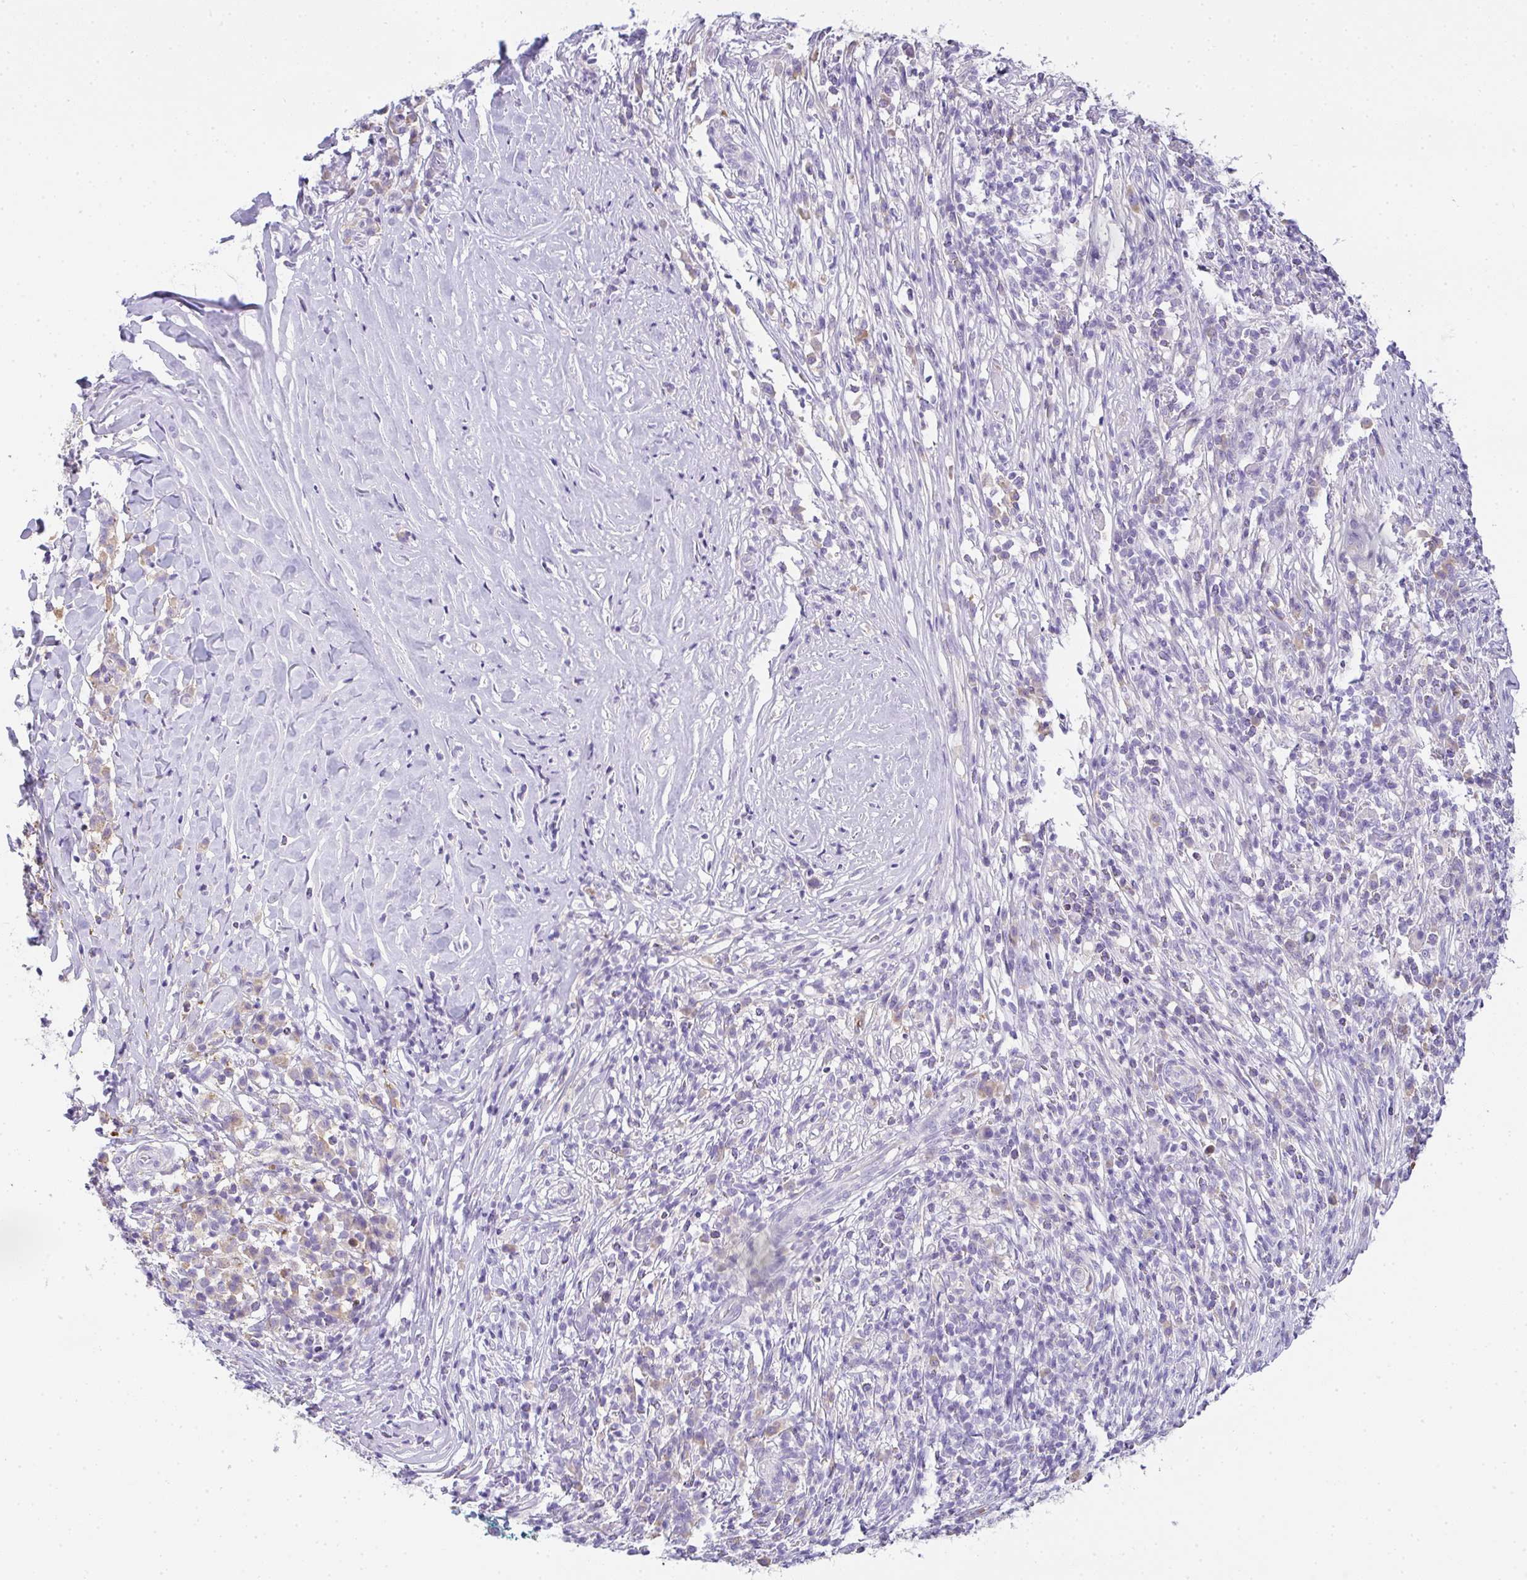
{"staining": {"intensity": "negative", "quantity": "none", "location": "none"}, "tissue": "melanoma", "cell_type": "Tumor cells", "image_type": "cancer", "snomed": [{"axis": "morphology", "description": "Malignant melanoma, NOS"}, {"axis": "topography", "description": "Skin"}], "caption": "A high-resolution histopathology image shows IHC staining of malignant melanoma, which displays no significant expression in tumor cells.", "gene": "COX7B", "patient": {"sex": "male", "age": 66}}